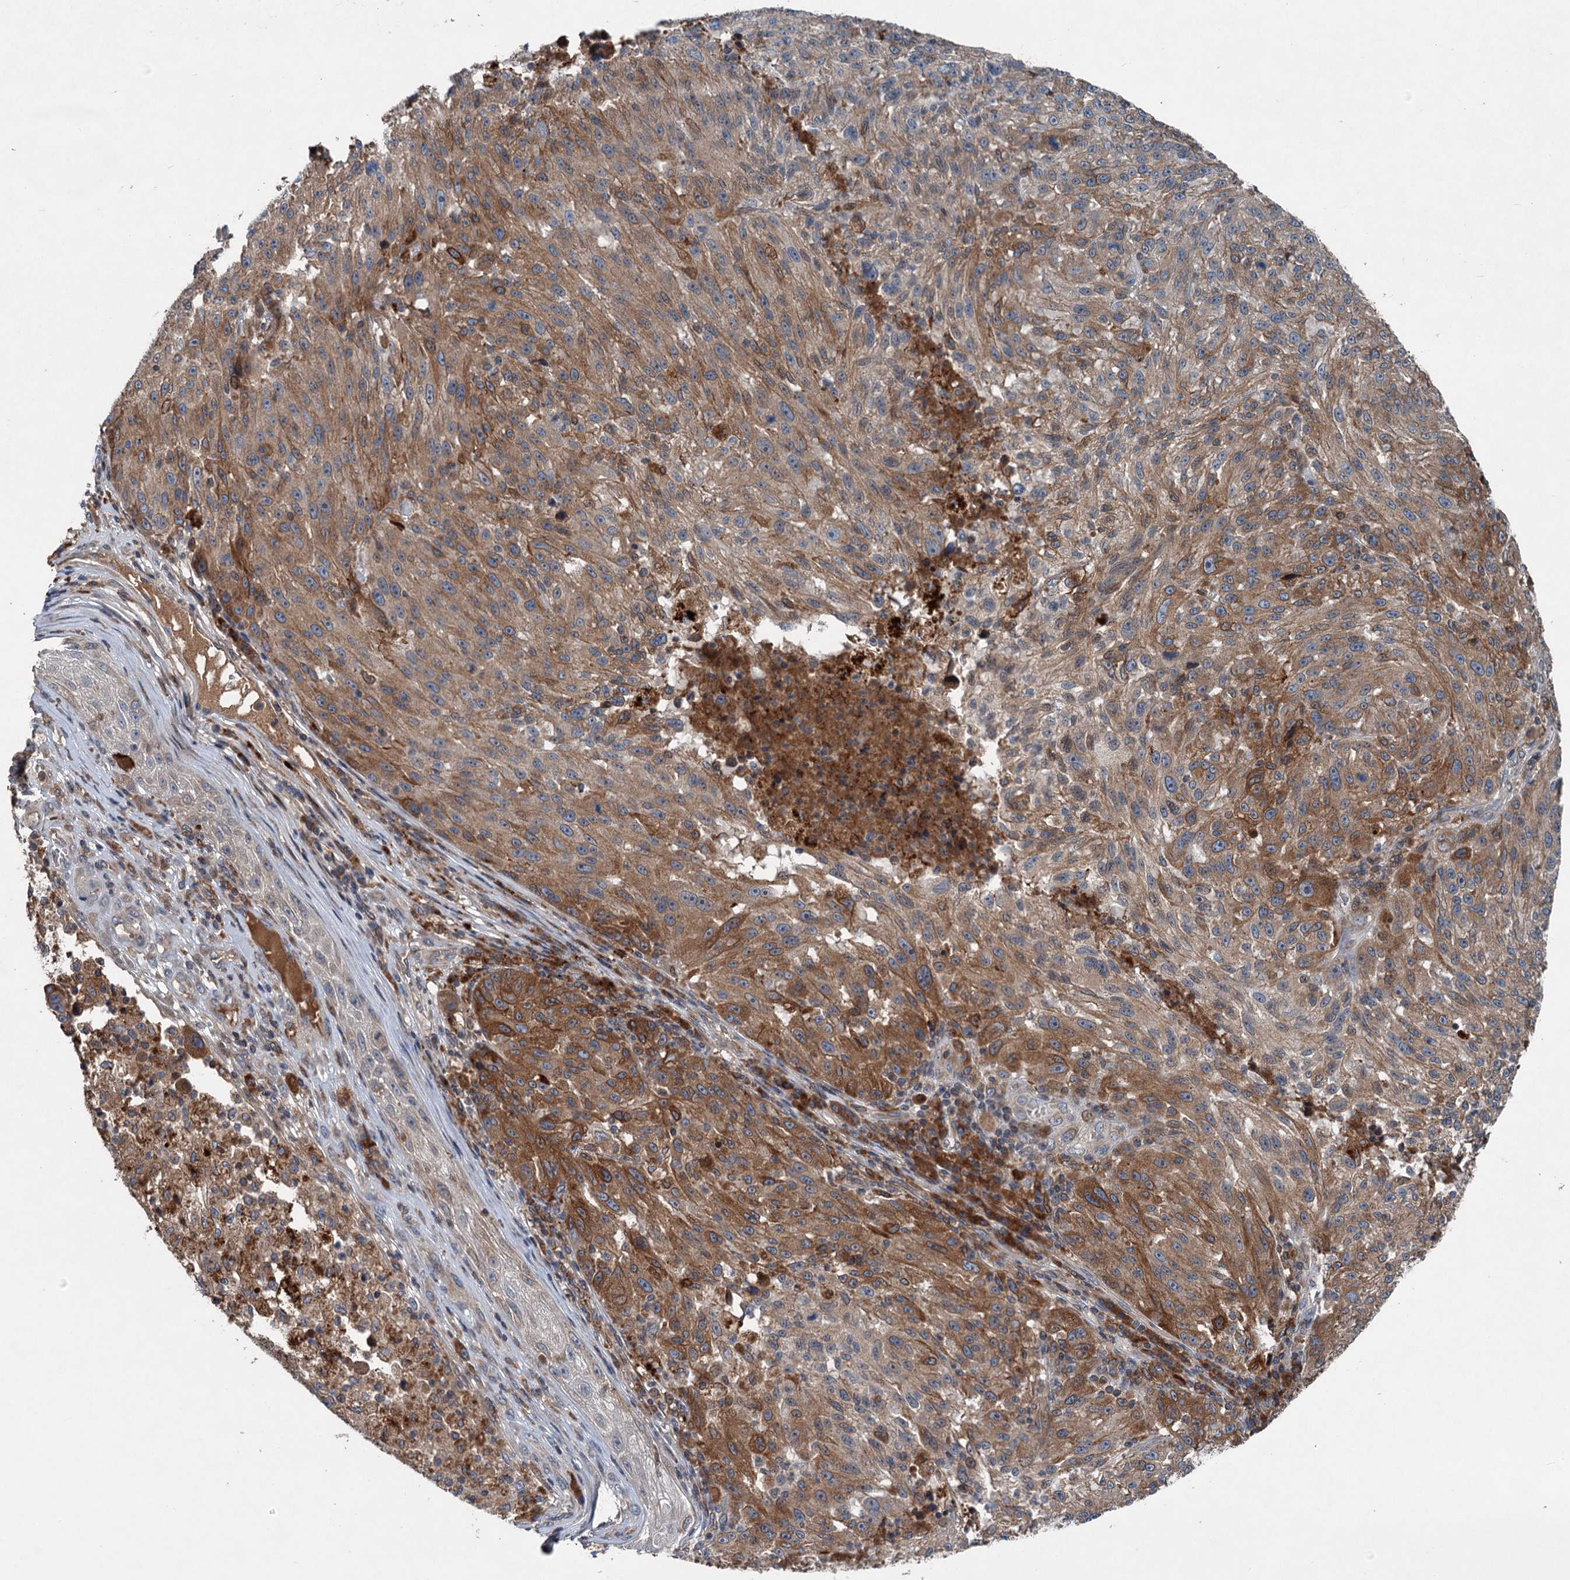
{"staining": {"intensity": "moderate", "quantity": ">75%", "location": "cytoplasmic/membranous"}, "tissue": "melanoma", "cell_type": "Tumor cells", "image_type": "cancer", "snomed": [{"axis": "morphology", "description": "Malignant melanoma, NOS"}, {"axis": "topography", "description": "Skin"}], "caption": "Melanoma stained for a protein demonstrates moderate cytoplasmic/membranous positivity in tumor cells.", "gene": "TAPBPL", "patient": {"sex": "male", "age": 53}}